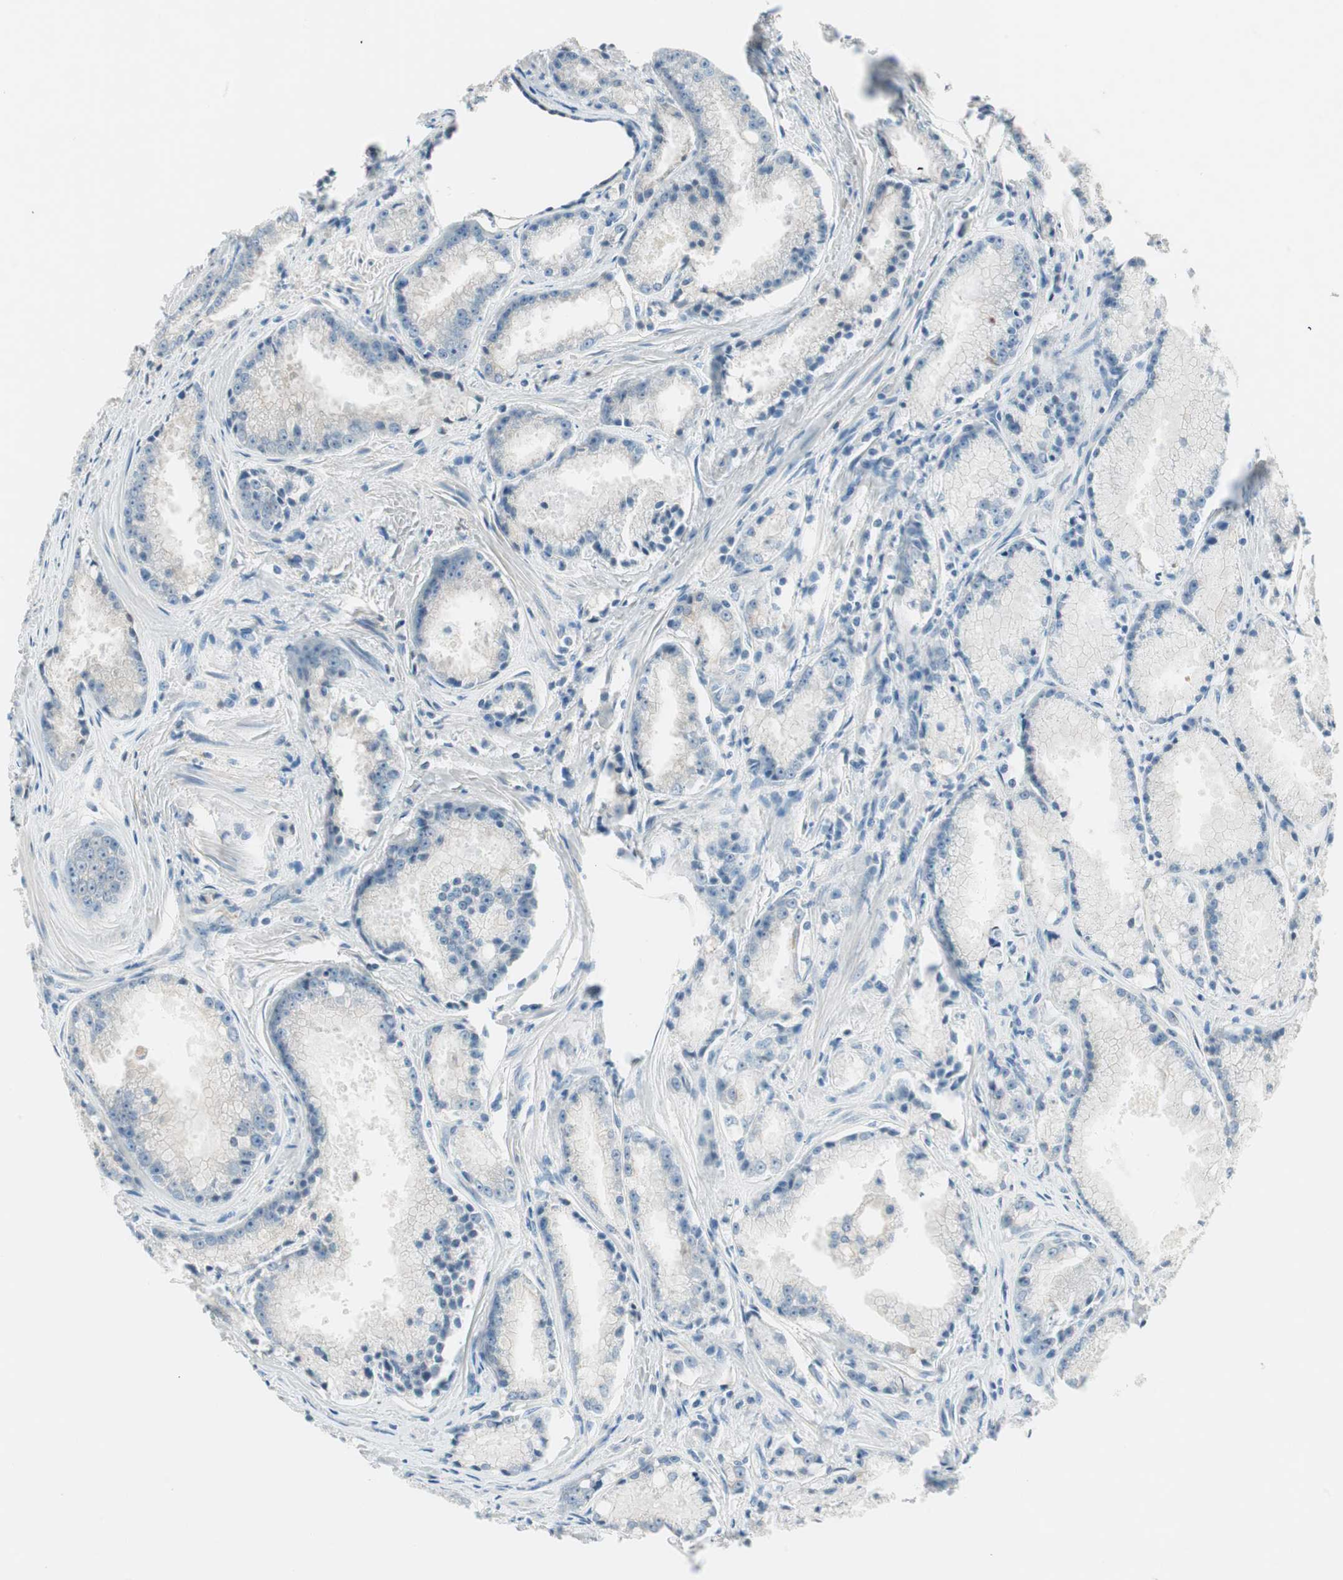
{"staining": {"intensity": "negative", "quantity": "none", "location": "none"}, "tissue": "prostate cancer", "cell_type": "Tumor cells", "image_type": "cancer", "snomed": [{"axis": "morphology", "description": "Adenocarcinoma, Low grade"}, {"axis": "topography", "description": "Prostate"}], "caption": "Tumor cells show no significant protein staining in prostate low-grade adenocarcinoma.", "gene": "GNAO1", "patient": {"sex": "male", "age": 64}}